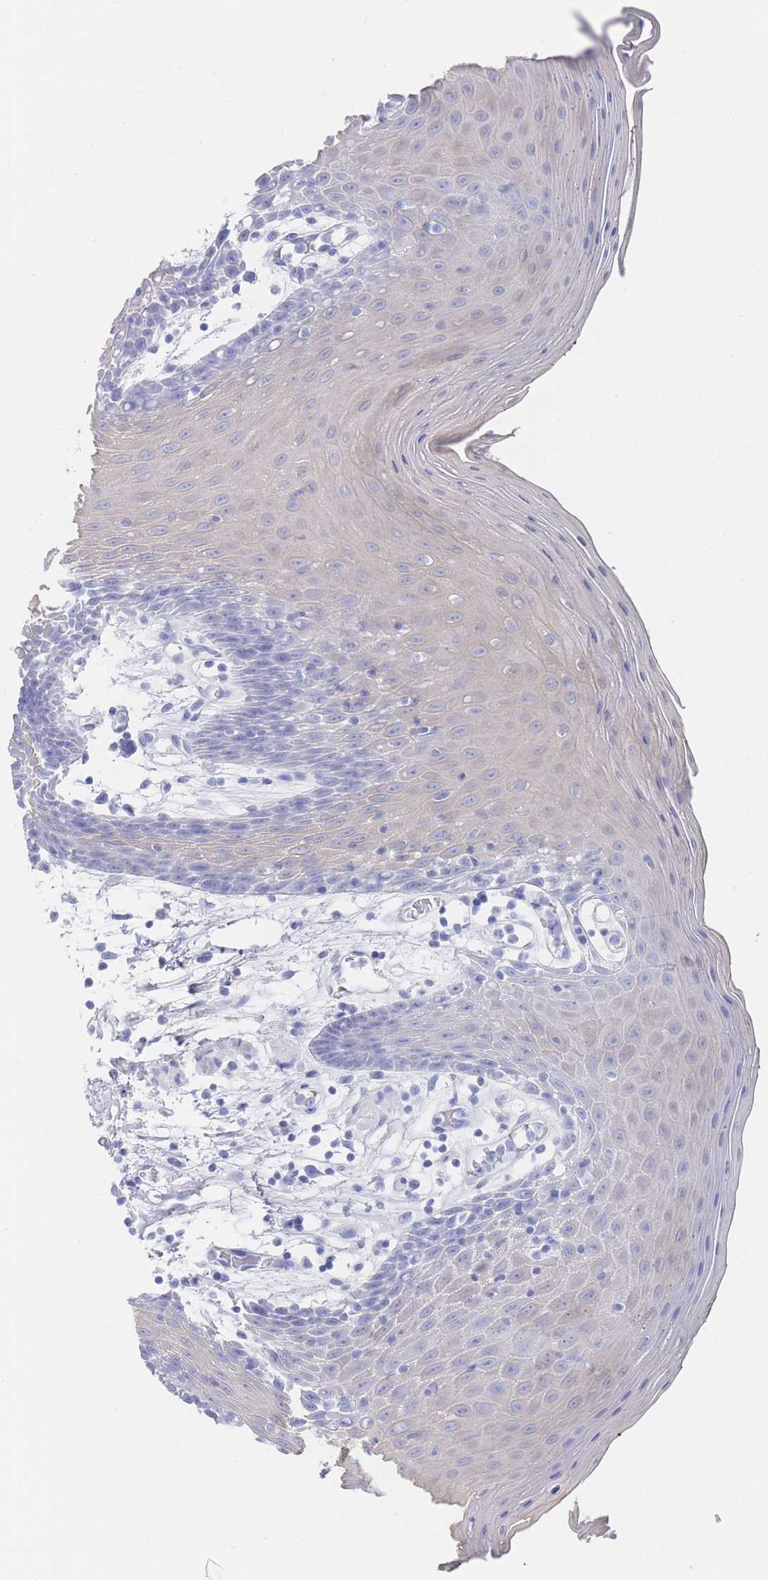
{"staining": {"intensity": "negative", "quantity": "none", "location": "none"}, "tissue": "oral mucosa", "cell_type": "Squamous epithelial cells", "image_type": "normal", "snomed": [{"axis": "morphology", "description": "Normal tissue, NOS"}, {"axis": "topography", "description": "Oral tissue"}, {"axis": "topography", "description": "Tounge, NOS"}], "caption": "A photomicrograph of human oral mucosa is negative for staining in squamous epithelial cells. Brightfield microscopy of IHC stained with DAB (3,3'-diaminobenzidine) (brown) and hematoxylin (blue), captured at high magnification.", "gene": "LRRC37A2", "patient": {"sex": "female", "age": 59}}